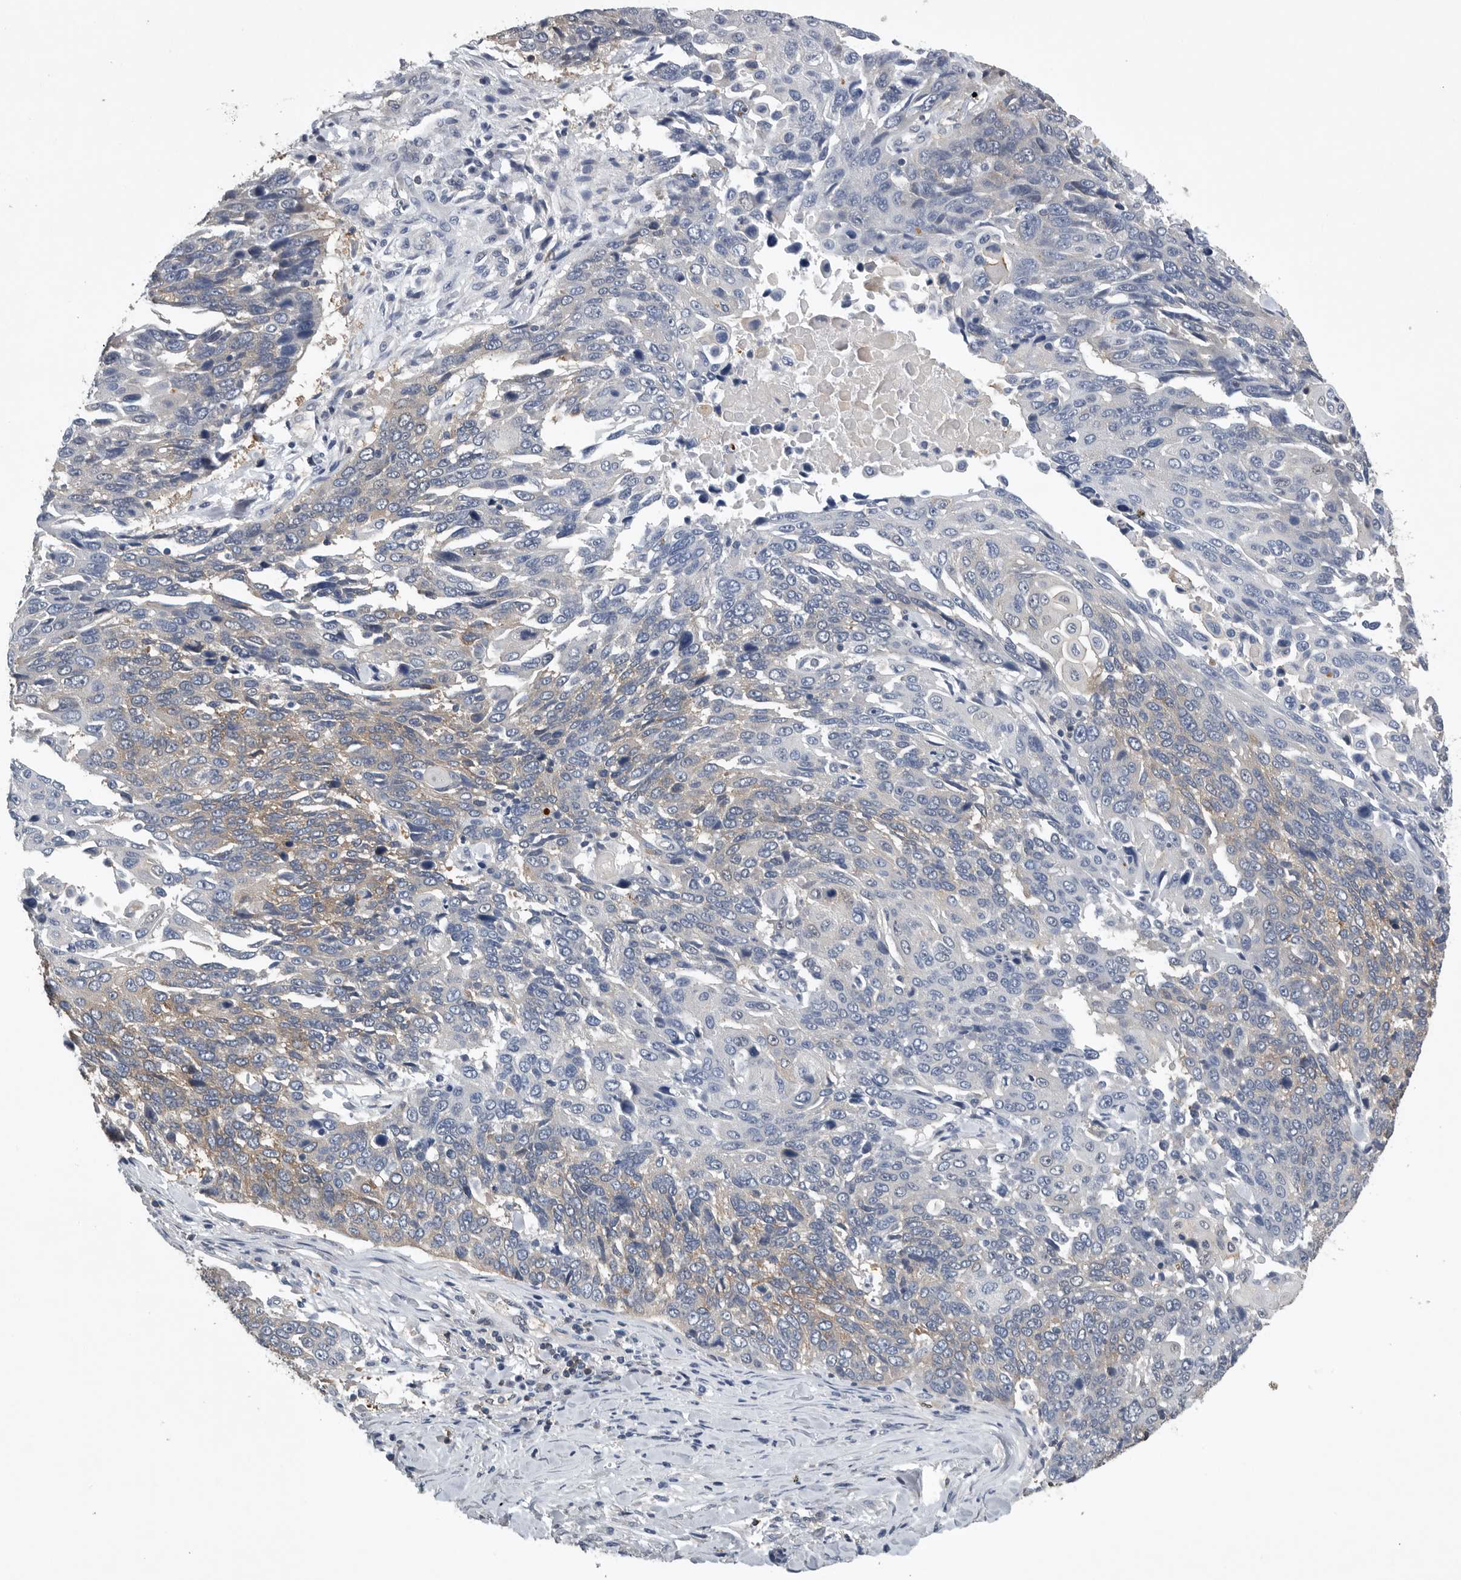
{"staining": {"intensity": "weak", "quantity": "<25%", "location": "cytoplasmic/membranous"}, "tissue": "lung cancer", "cell_type": "Tumor cells", "image_type": "cancer", "snomed": [{"axis": "morphology", "description": "Squamous cell carcinoma, NOS"}, {"axis": "topography", "description": "Lung"}], "caption": "An image of lung cancer stained for a protein exhibits no brown staining in tumor cells.", "gene": "PDCD4", "patient": {"sex": "male", "age": 66}}